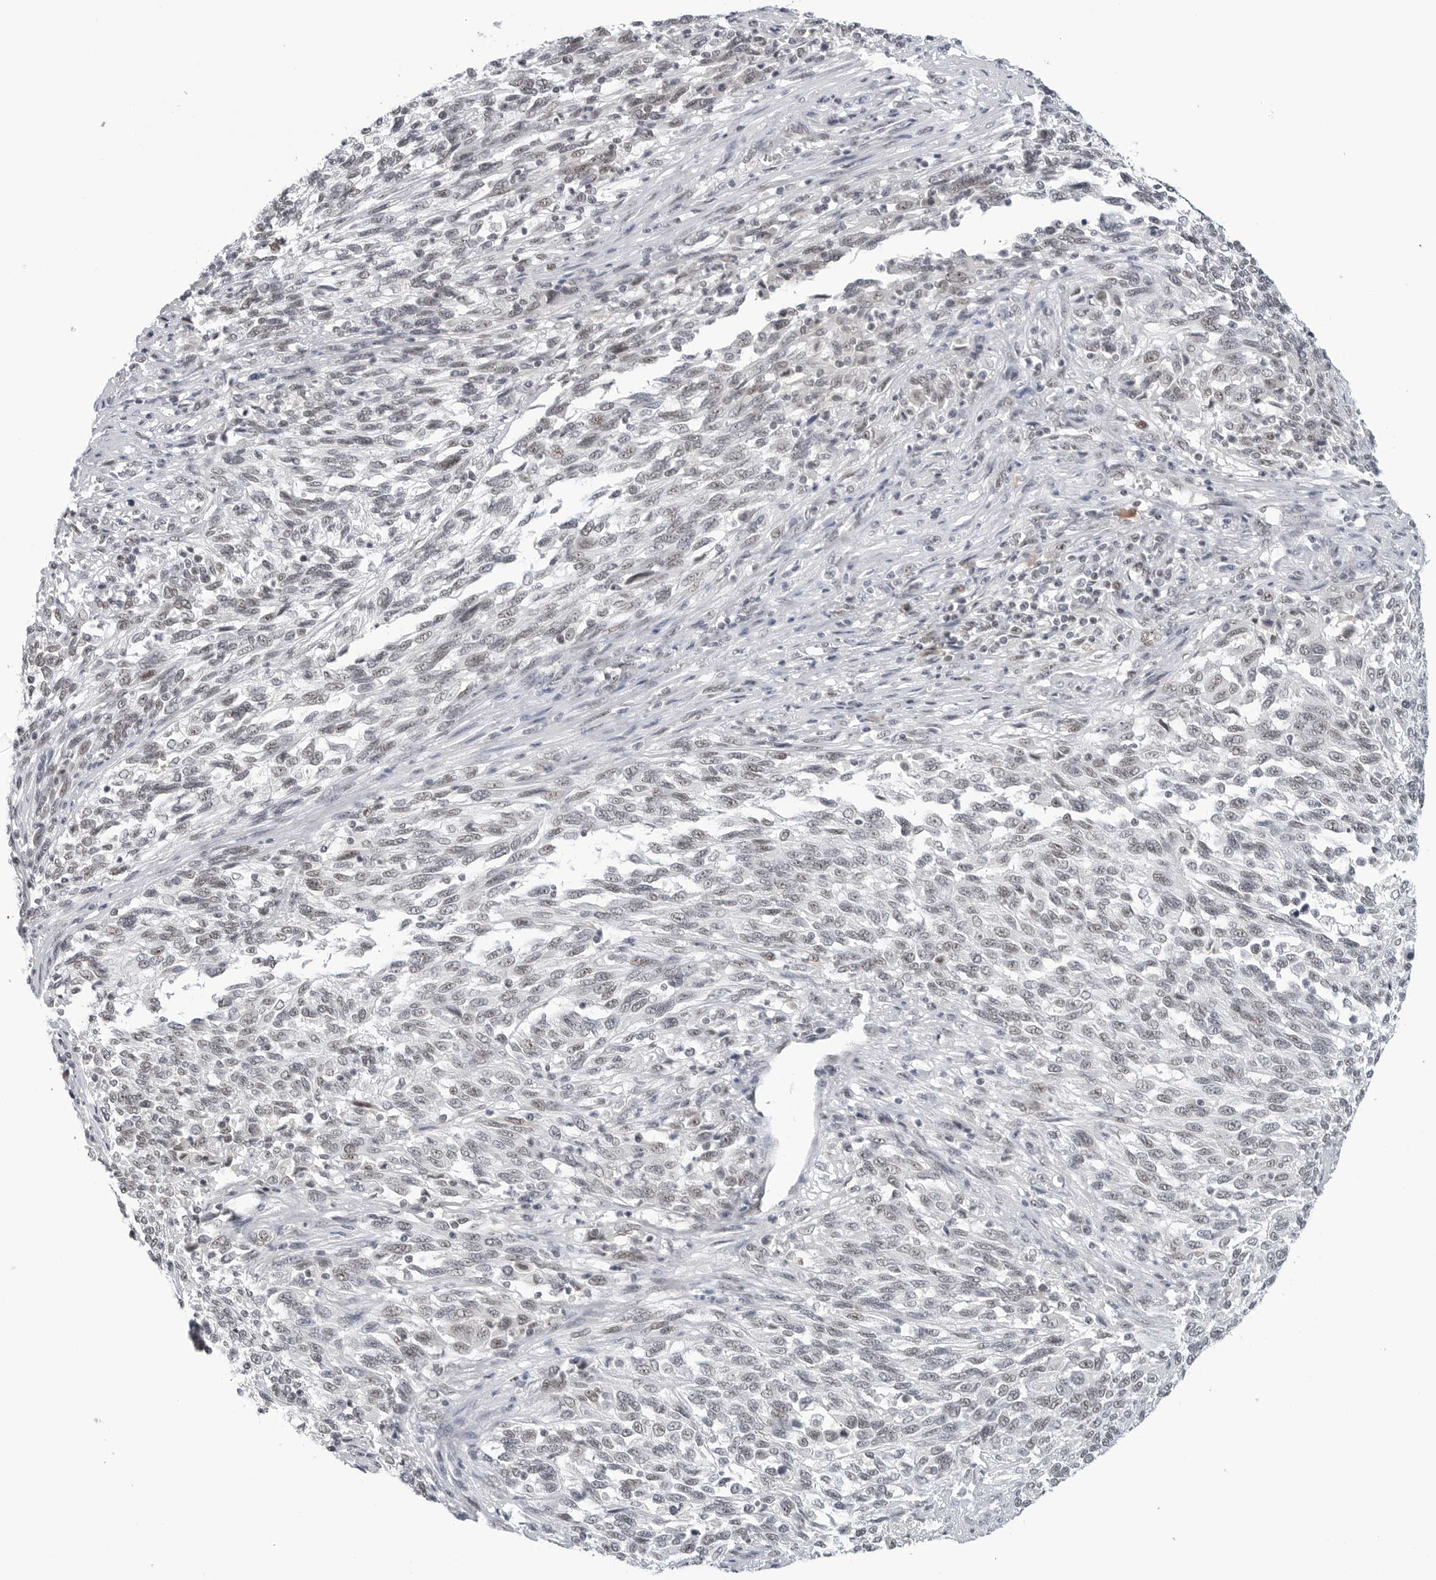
{"staining": {"intensity": "weak", "quantity": "<25%", "location": "nuclear"}, "tissue": "melanoma", "cell_type": "Tumor cells", "image_type": "cancer", "snomed": [{"axis": "morphology", "description": "Malignant melanoma, Metastatic site"}, {"axis": "topography", "description": "Lymph node"}], "caption": "Malignant melanoma (metastatic site) stained for a protein using immunohistochemistry shows no expression tumor cells.", "gene": "WRAP53", "patient": {"sex": "male", "age": 61}}